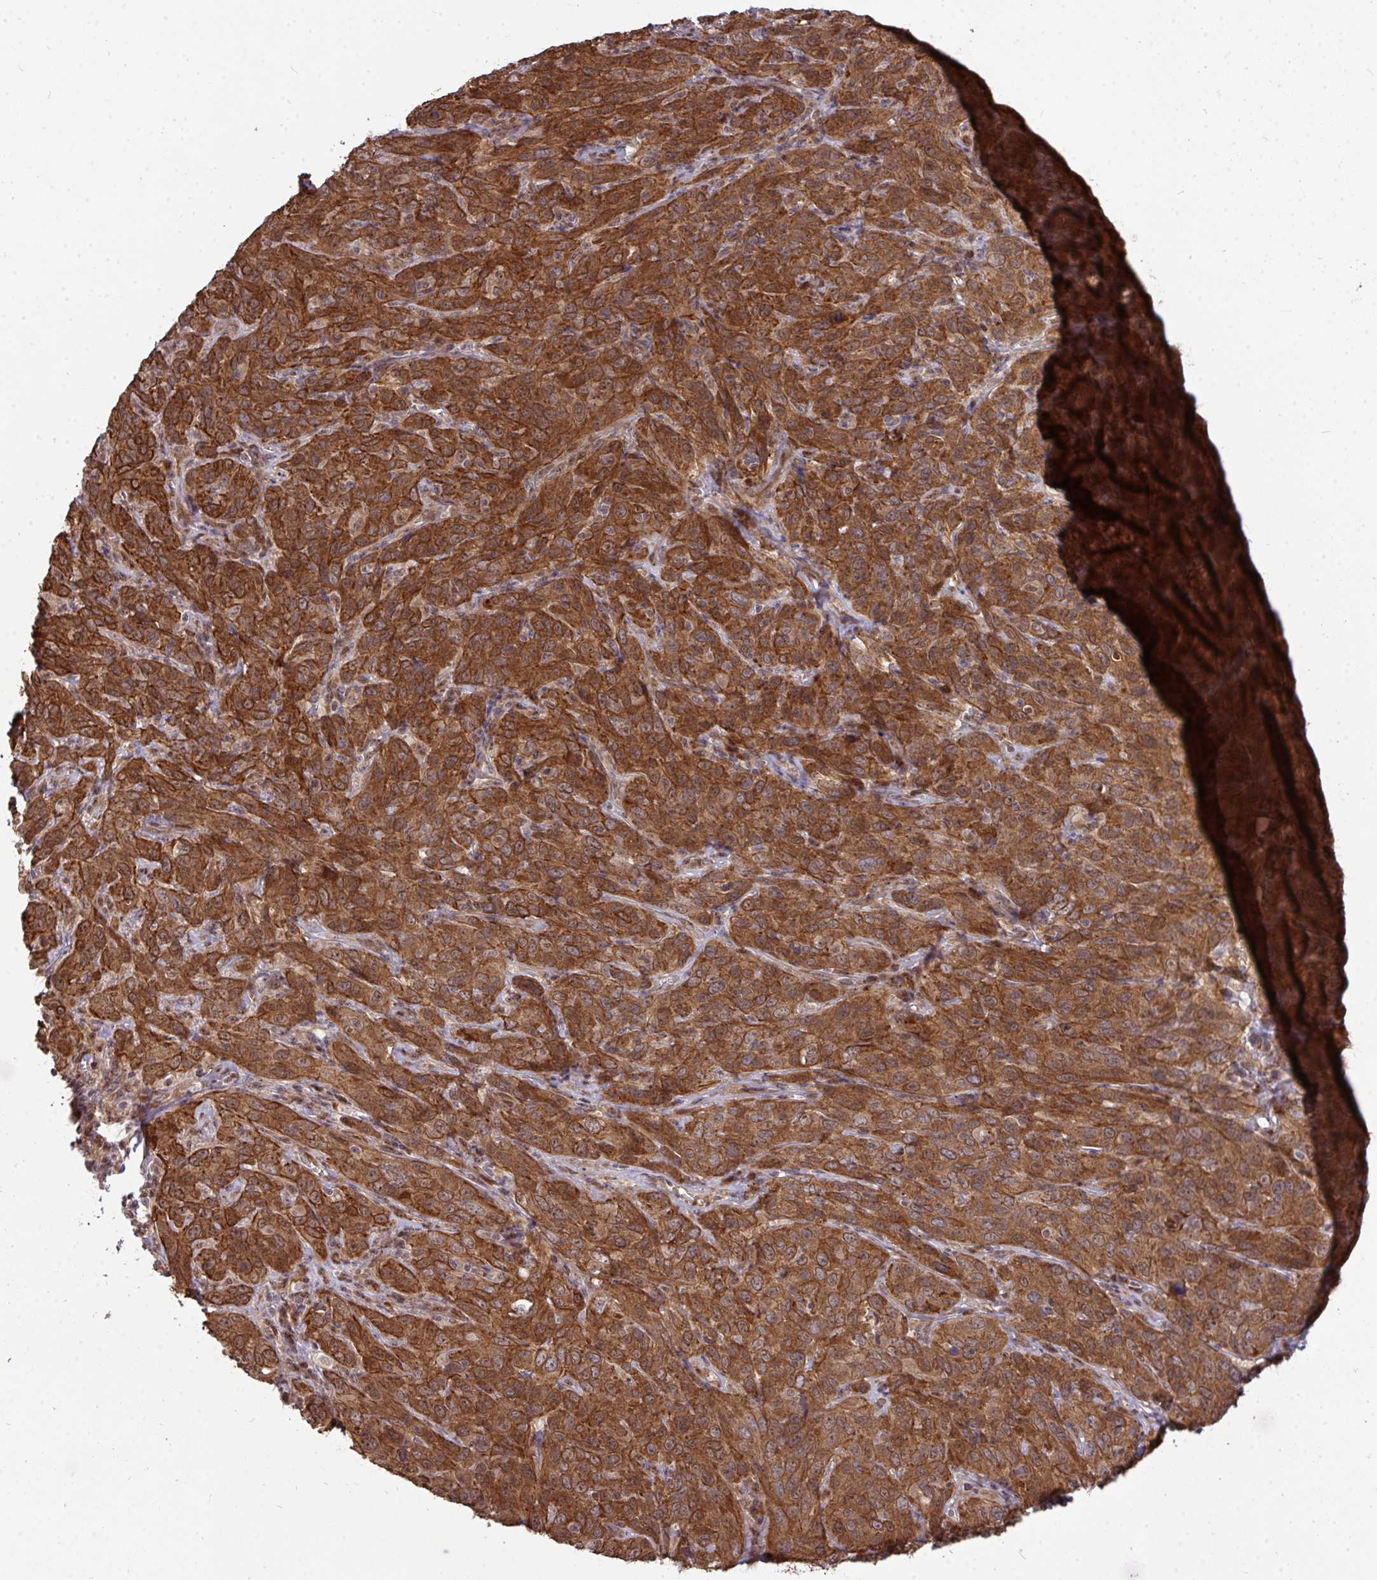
{"staining": {"intensity": "strong", "quantity": ">75%", "location": "cytoplasmic/membranous"}, "tissue": "cervical cancer", "cell_type": "Tumor cells", "image_type": "cancer", "snomed": [{"axis": "morphology", "description": "Squamous cell carcinoma, NOS"}, {"axis": "topography", "description": "Cervix"}], "caption": "This image shows immunohistochemistry staining of cervical squamous cell carcinoma, with high strong cytoplasmic/membranous positivity in approximately >75% of tumor cells.", "gene": "TRIM44", "patient": {"sex": "female", "age": 51}}